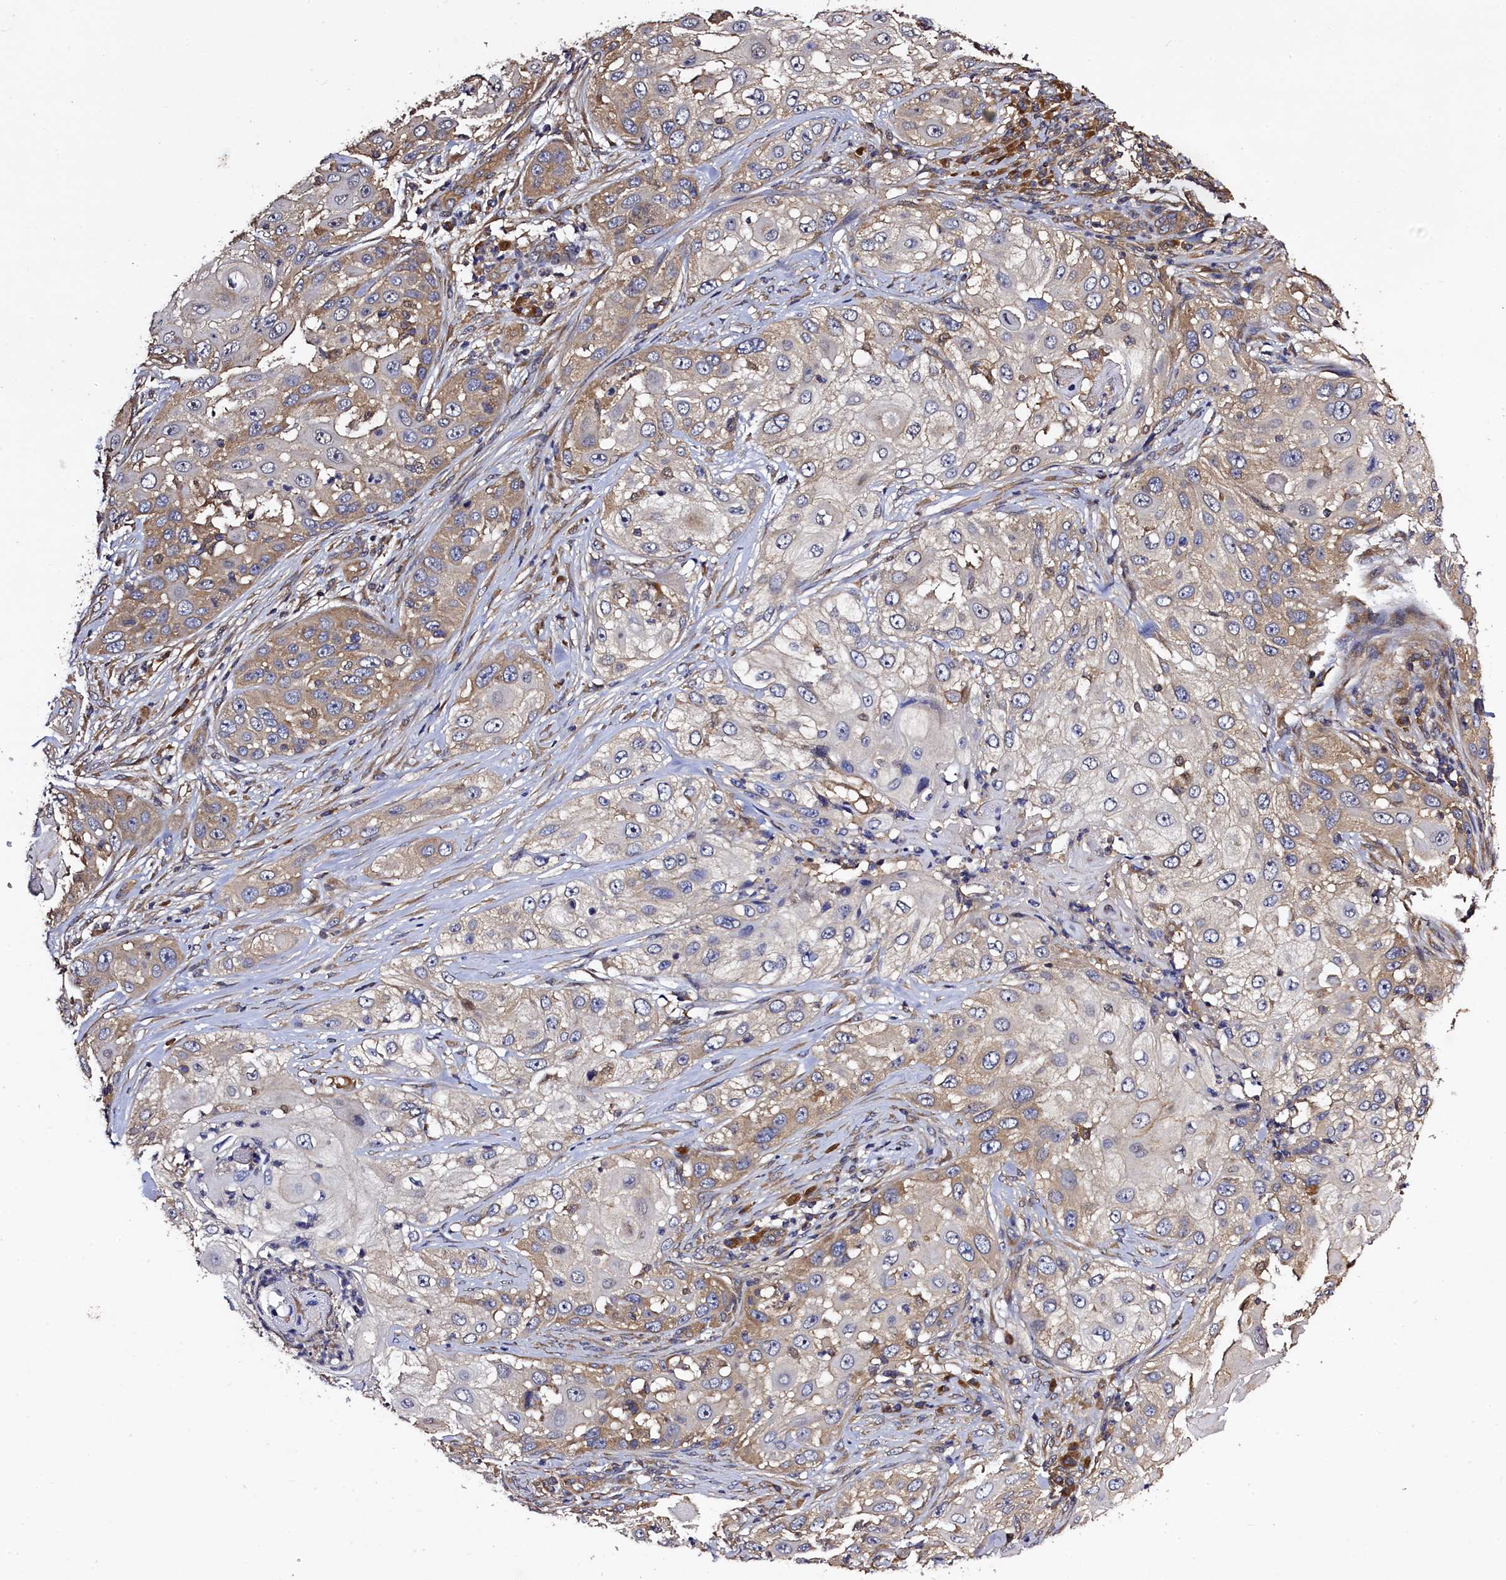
{"staining": {"intensity": "weak", "quantity": "25%-75%", "location": "cytoplasmic/membranous"}, "tissue": "skin cancer", "cell_type": "Tumor cells", "image_type": "cancer", "snomed": [{"axis": "morphology", "description": "Squamous cell carcinoma, NOS"}, {"axis": "topography", "description": "Skin"}], "caption": "Immunohistochemistry staining of skin squamous cell carcinoma, which displays low levels of weak cytoplasmic/membranous staining in approximately 25%-75% of tumor cells indicating weak cytoplasmic/membranous protein staining. The staining was performed using DAB (3,3'-diaminobenzidine) (brown) for protein detection and nuclei were counterstained in hematoxylin (blue).", "gene": "KLC2", "patient": {"sex": "female", "age": 44}}